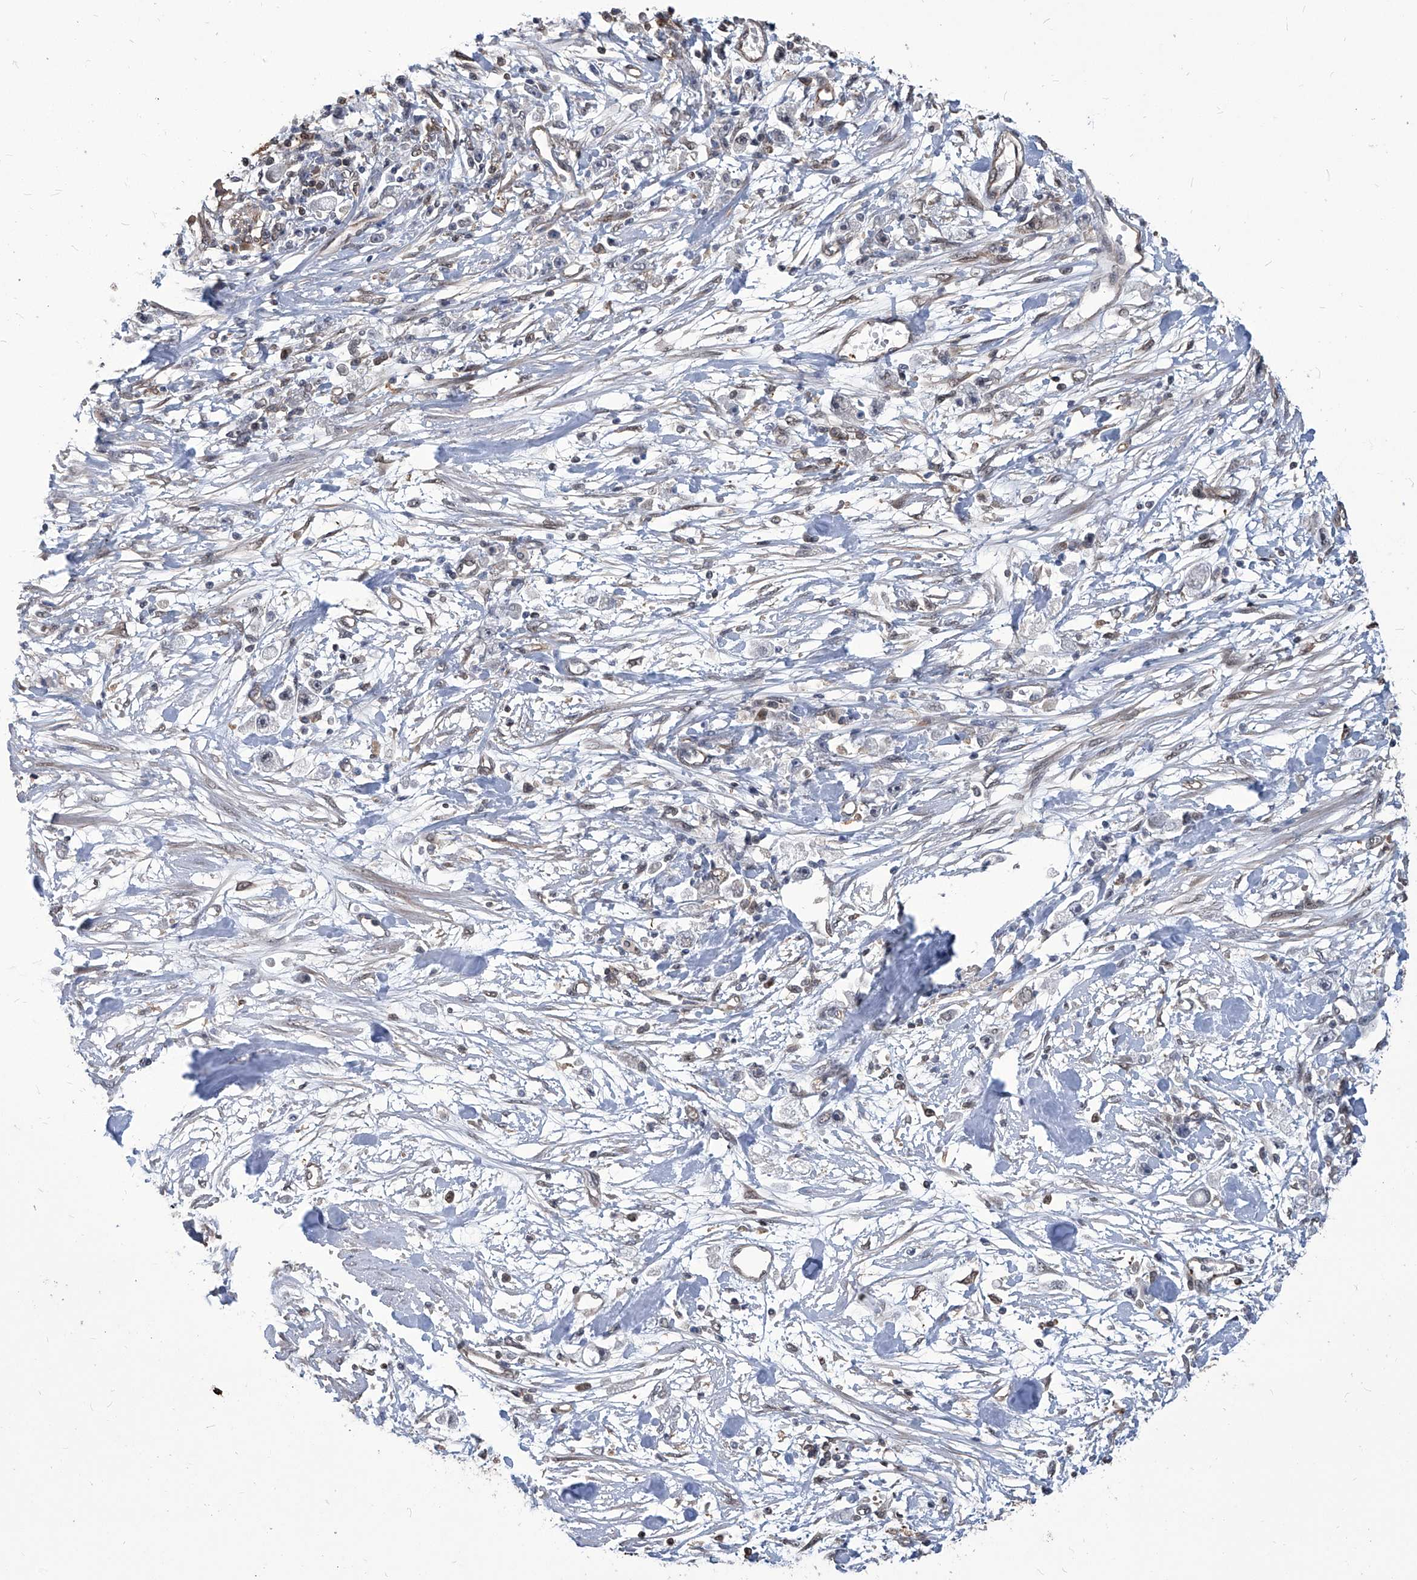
{"staining": {"intensity": "negative", "quantity": "none", "location": "none"}, "tissue": "stomach cancer", "cell_type": "Tumor cells", "image_type": "cancer", "snomed": [{"axis": "morphology", "description": "Adenocarcinoma, NOS"}, {"axis": "topography", "description": "Stomach"}], "caption": "High magnification brightfield microscopy of stomach cancer (adenocarcinoma) stained with DAB (brown) and counterstained with hematoxylin (blue): tumor cells show no significant positivity.", "gene": "PSMB1", "patient": {"sex": "female", "age": 59}}